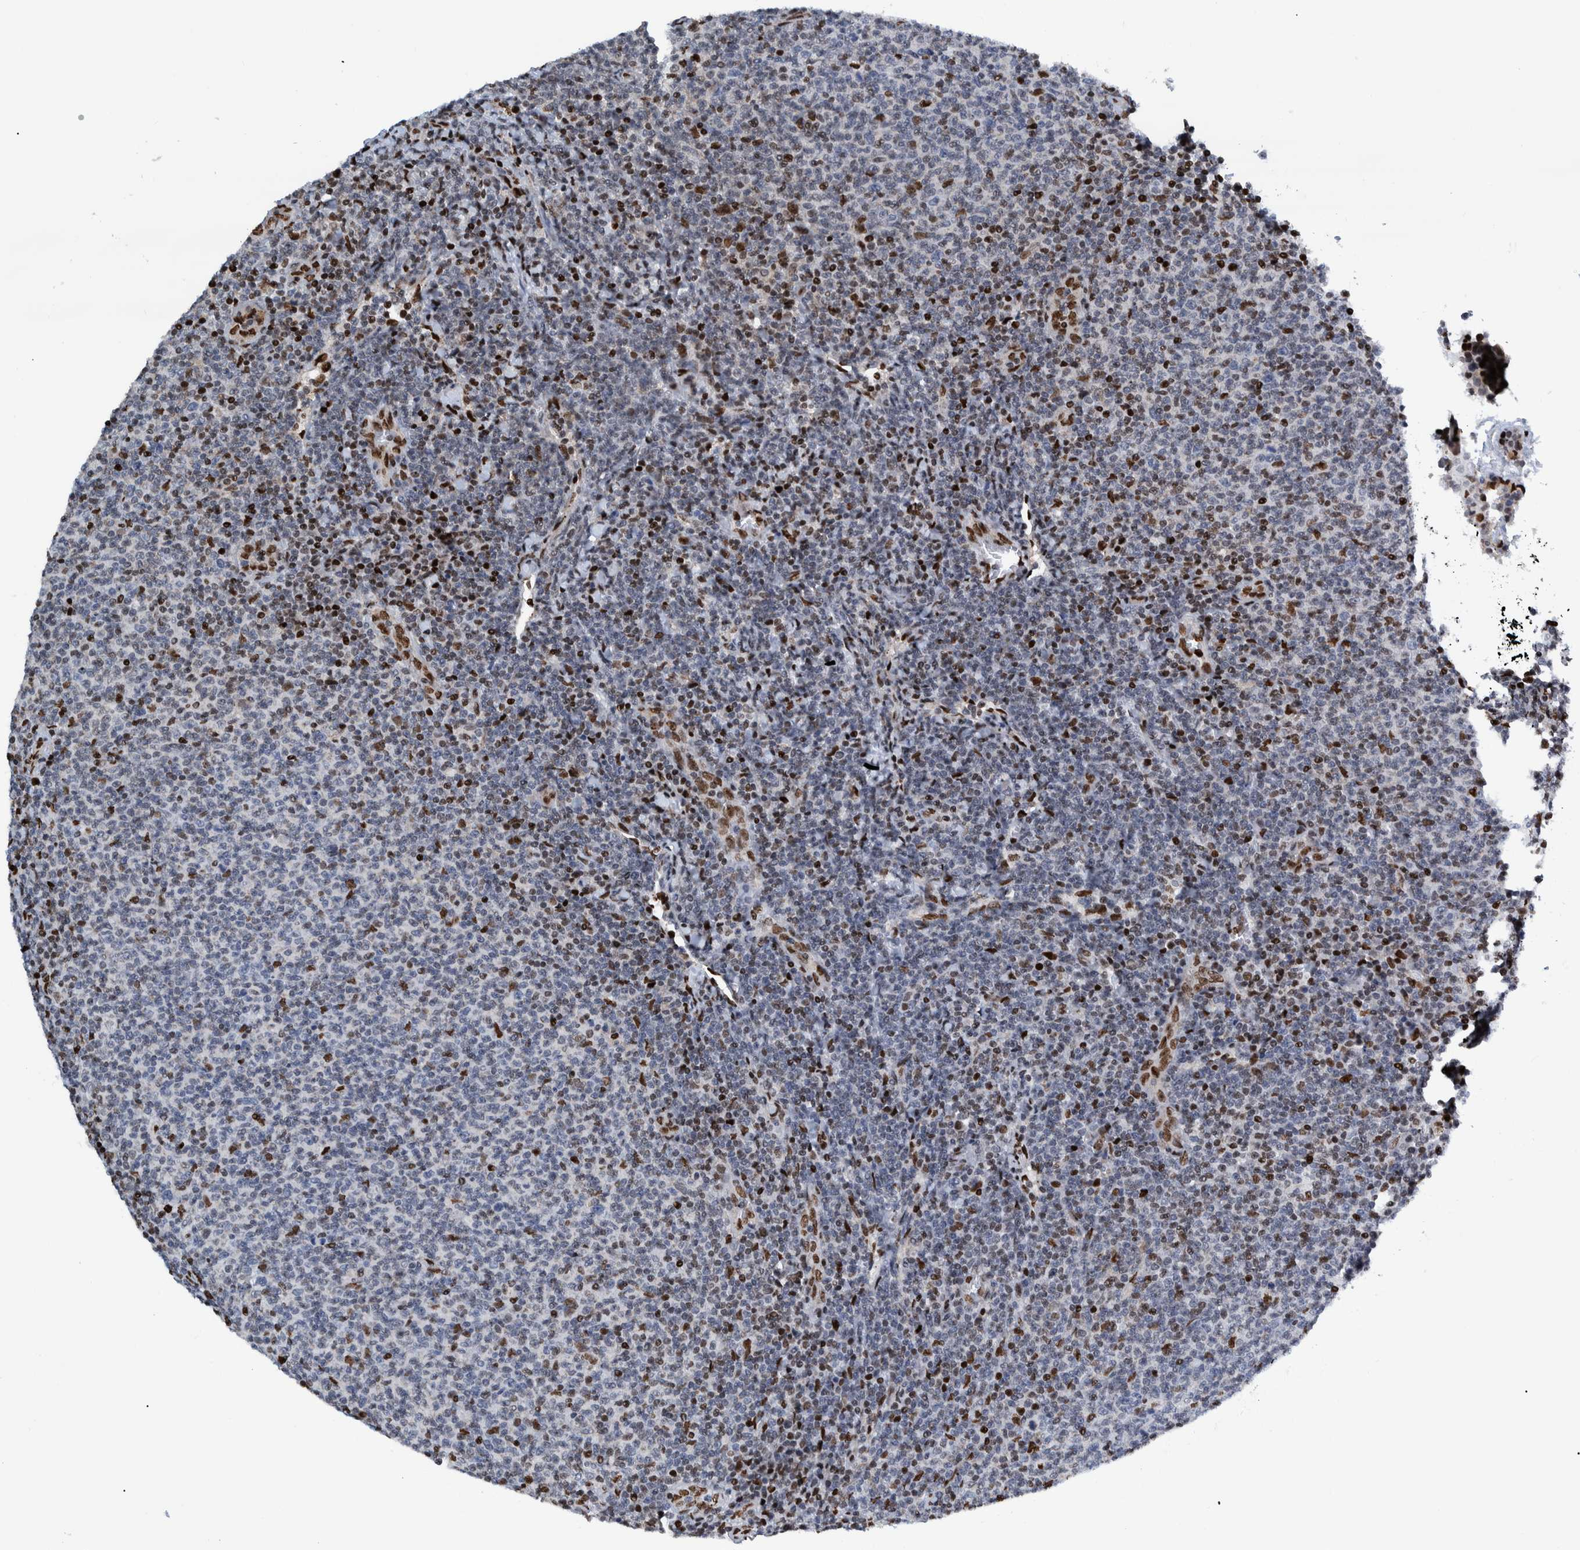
{"staining": {"intensity": "strong", "quantity": "<25%", "location": "nuclear"}, "tissue": "lymphoma", "cell_type": "Tumor cells", "image_type": "cancer", "snomed": [{"axis": "morphology", "description": "Malignant lymphoma, non-Hodgkin's type, Low grade"}, {"axis": "topography", "description": "Lymph node"}], "caption": "The histopathology image exhibits a brown stain indicating the presence of a protein in the nuclear of tumor cells in lymphoma.", "gene": "HEATR9", "patient": {"sex": "male", "age": 66}}